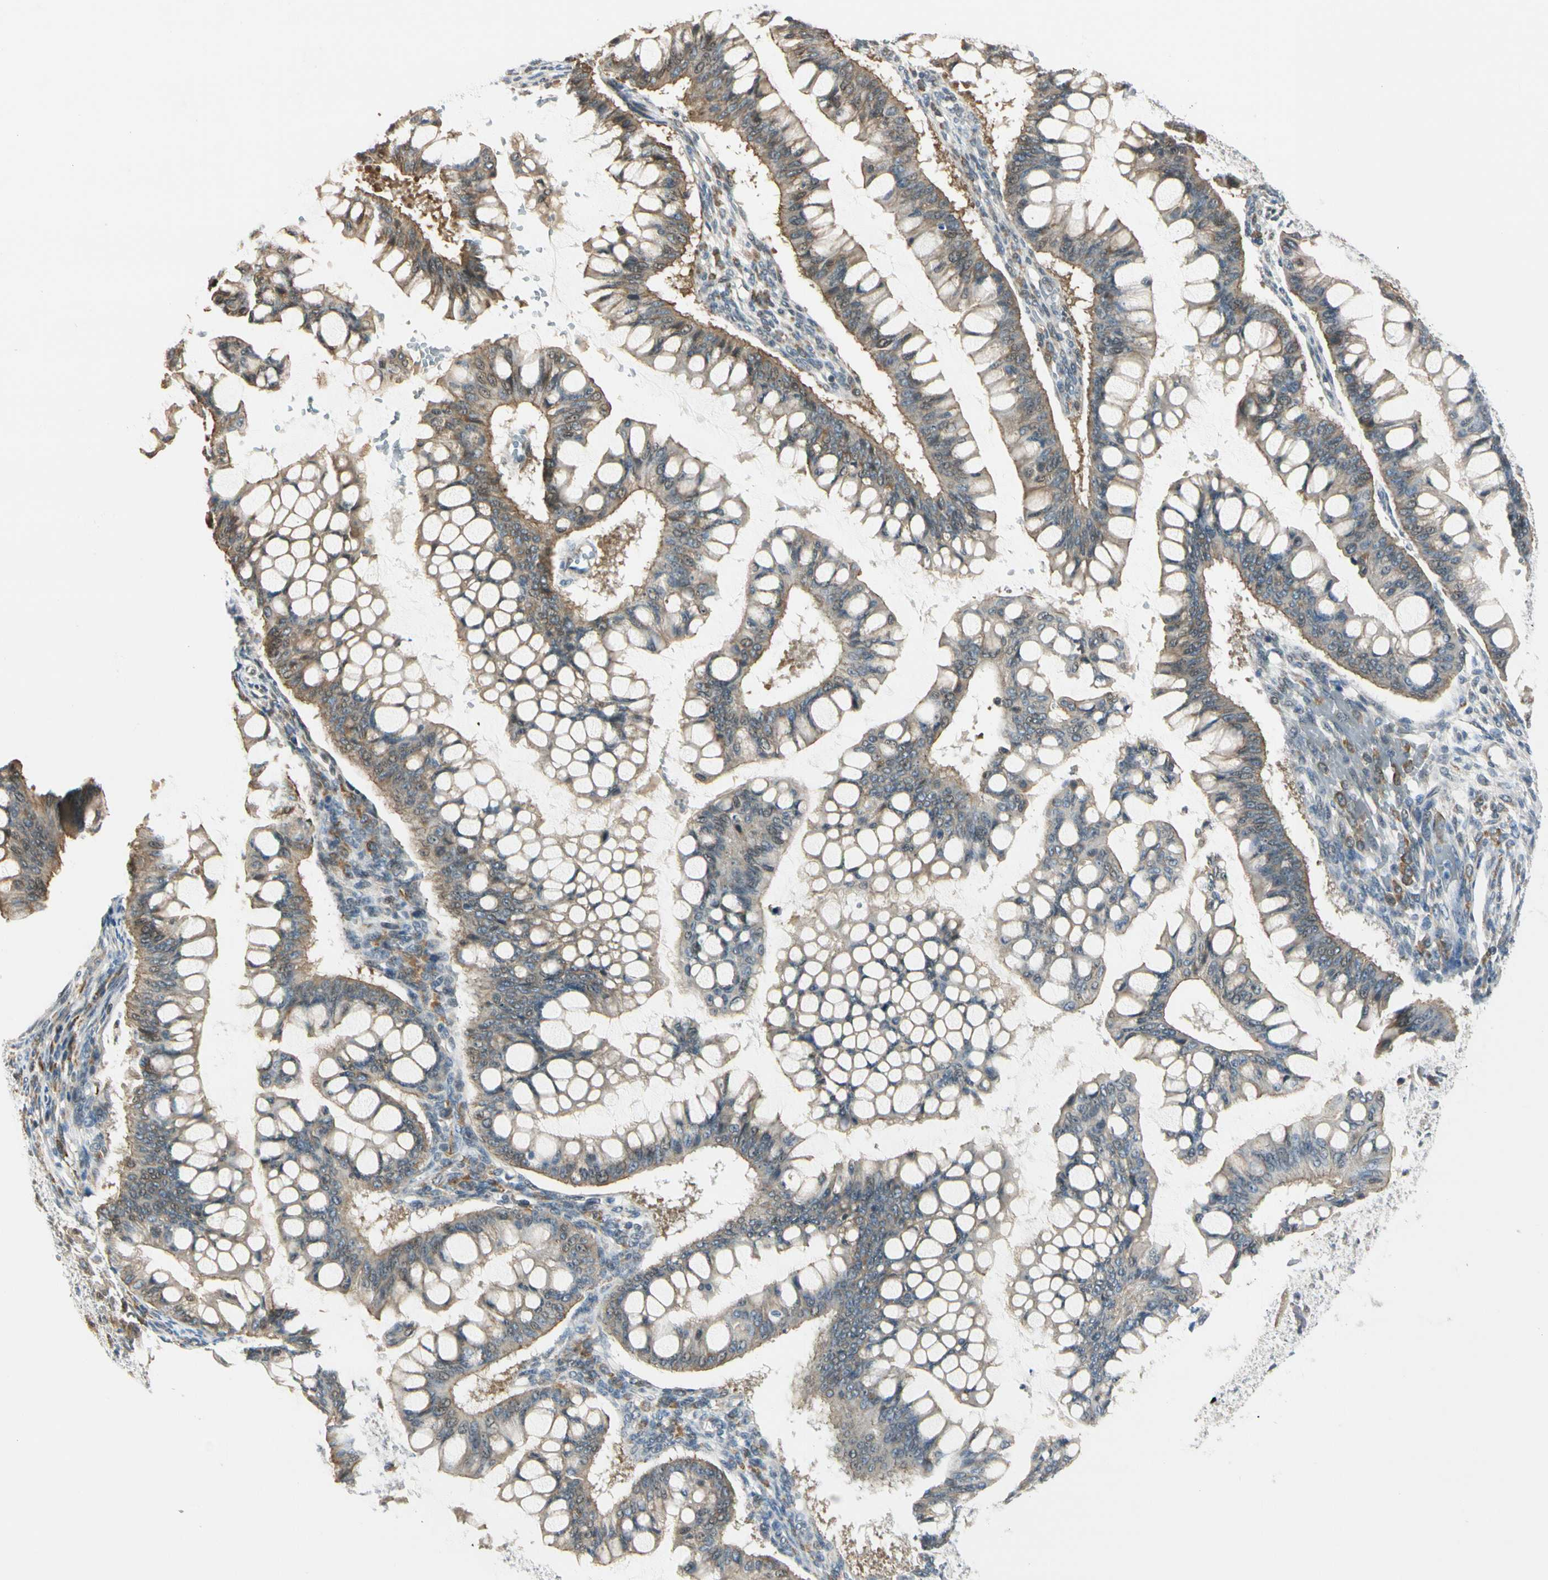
{"staining": {"intensity": "weak", "quantity": ">75%", "location": "cytoplasmic/membranous"}, "tissue": "ovarian cancer", "cell_type": "Tumor cells", "image_type": "cancer", "snomed": [{"axis": "morphology", "description": "Cystadenocarcinoma, mucinous, NOS"}, {"axis": "topography", "description": "Ovary"}], "caption": "The micrograph shows staining of ovarian cancer, revealing weak cytoplasmic/membranous protein expression (brown color) within tumor cells.", "gene": "NPDC1", "patient": {"sex": "female", "age": 73}}